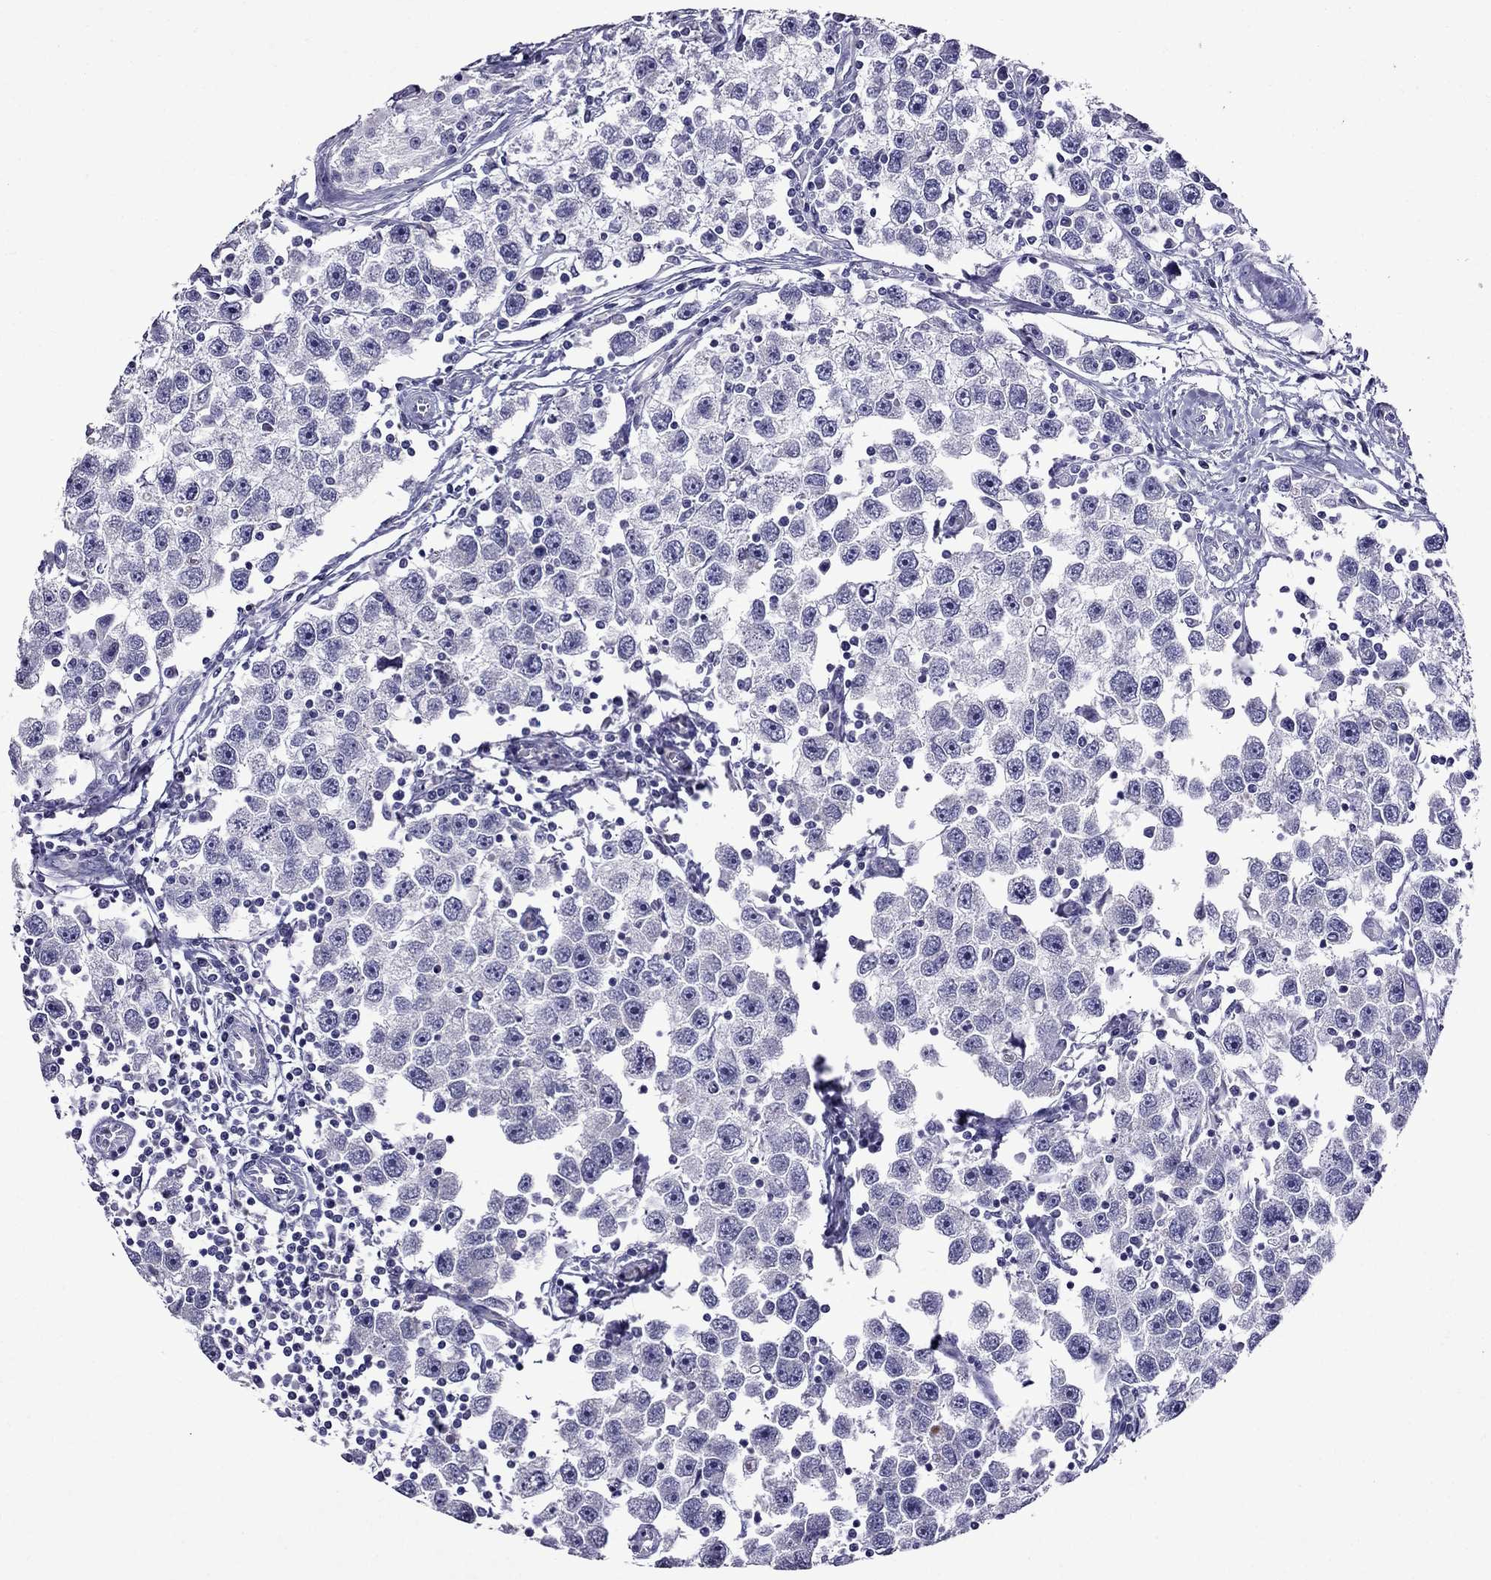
{"staining": {"intensity": "negative", "quantity": "none", "location": "none"}, "tissue": "testis cancer", "cell_type": "Tumor cells", "image_type": "cancer", "snomed": [{"axis": "morphology", "description": "Seminoma, NOS"}, {"axis": "topography", "description": "Testis"}], "caption": "A photomicrograph of testis cancer (seminoma) stained for a protein reveals no brown staining in tumor cells.", "gene": "OXCT2", "patient": {"sex": "male", "age": 30}}